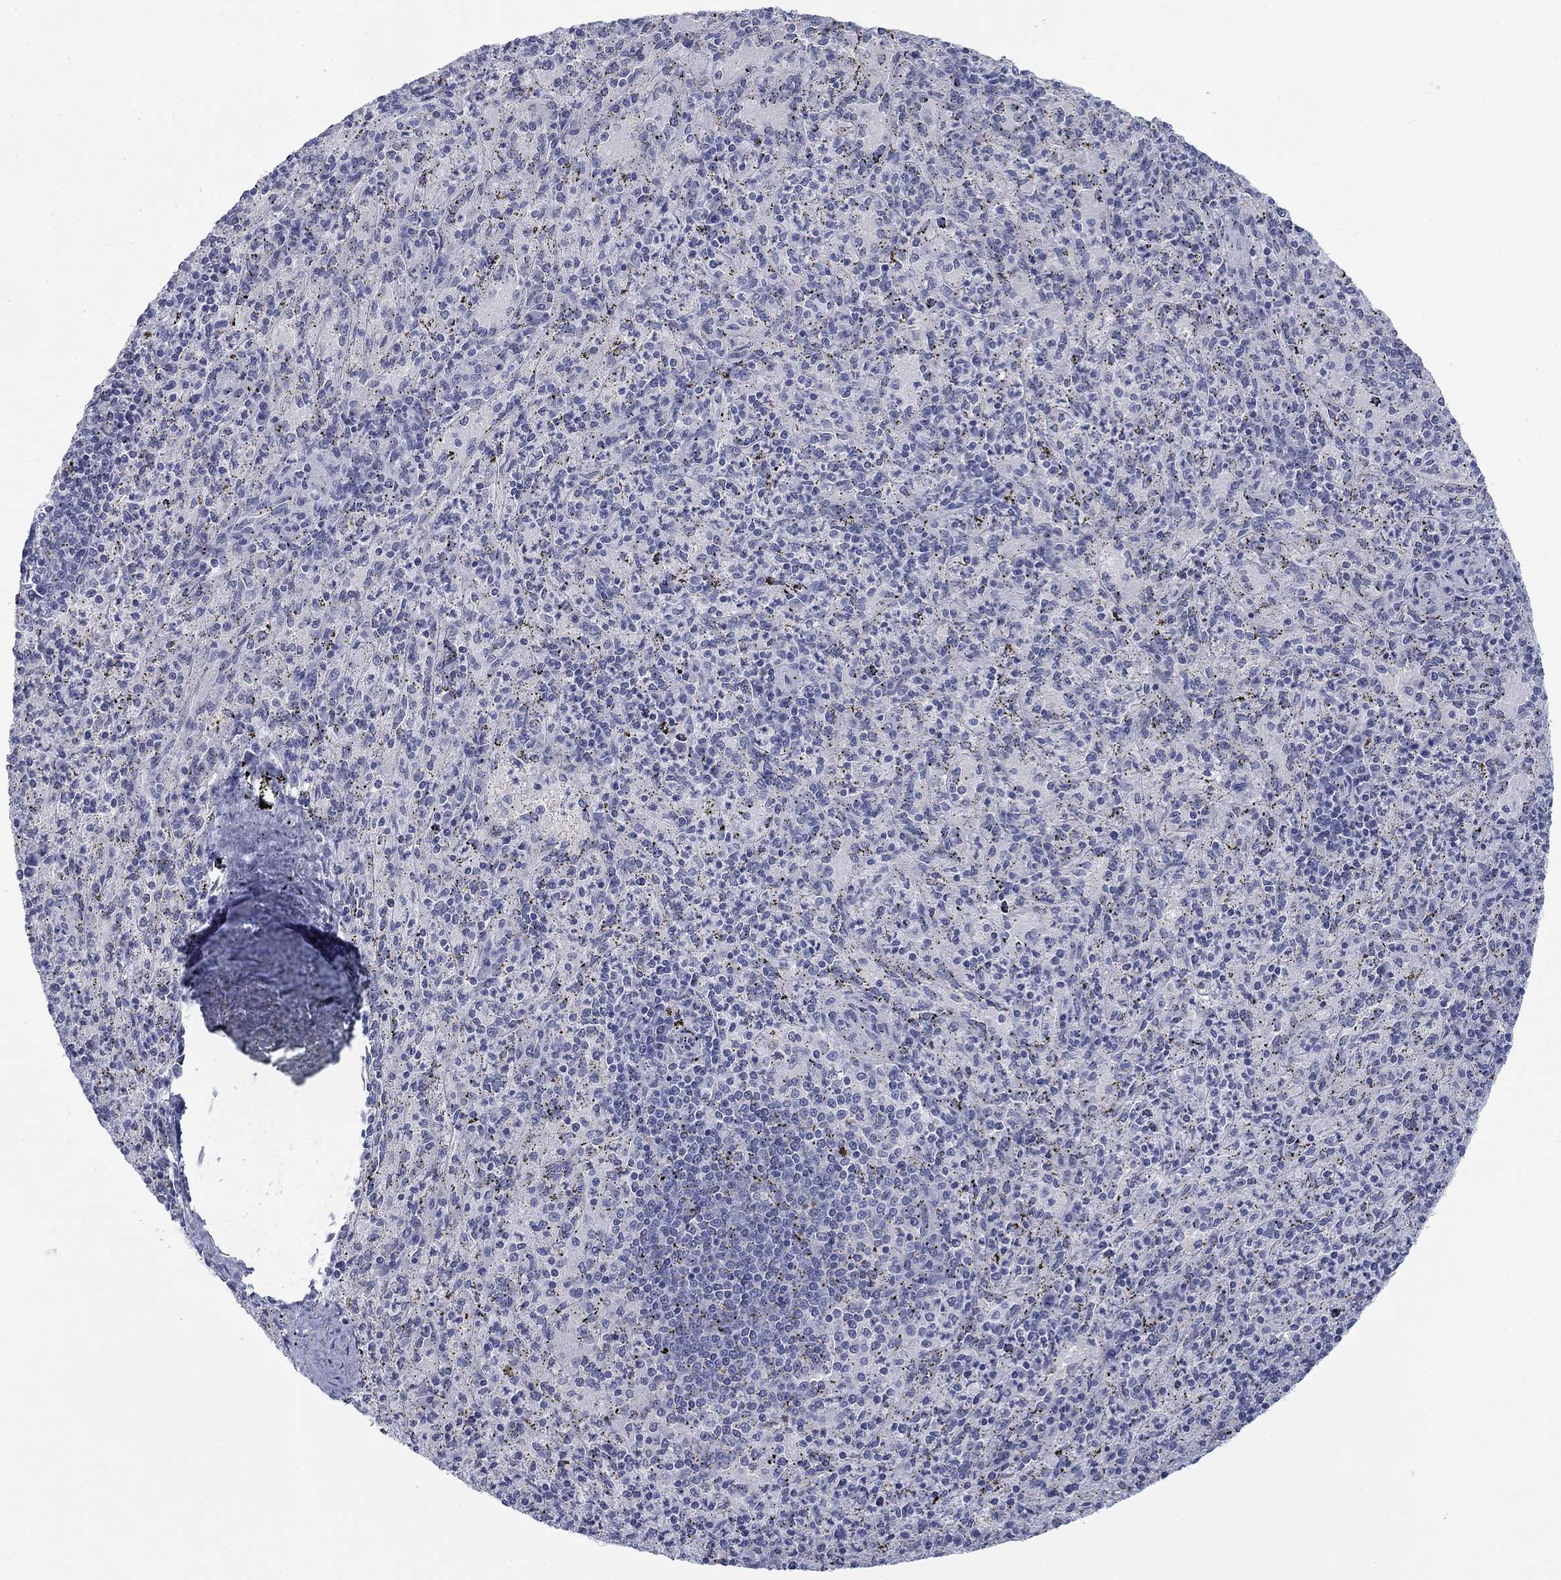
{"staining": {"intensity": "negative", "quantity": "none", "location": "none"}, "tissue": "spleen", "cell_type": "Cells in red pulp", "image_type": "normal", "snomed": [{"axis": "morphology", "description": "Normal tissue, NOS"}, {"axis": "topography", "description": "Spleen"}], "caption": "The histopathology image shows no staining of cells in red pulp in normal spleen.", "gene": "DNAL1", "patient": {"sex": "male", "age": 60}}